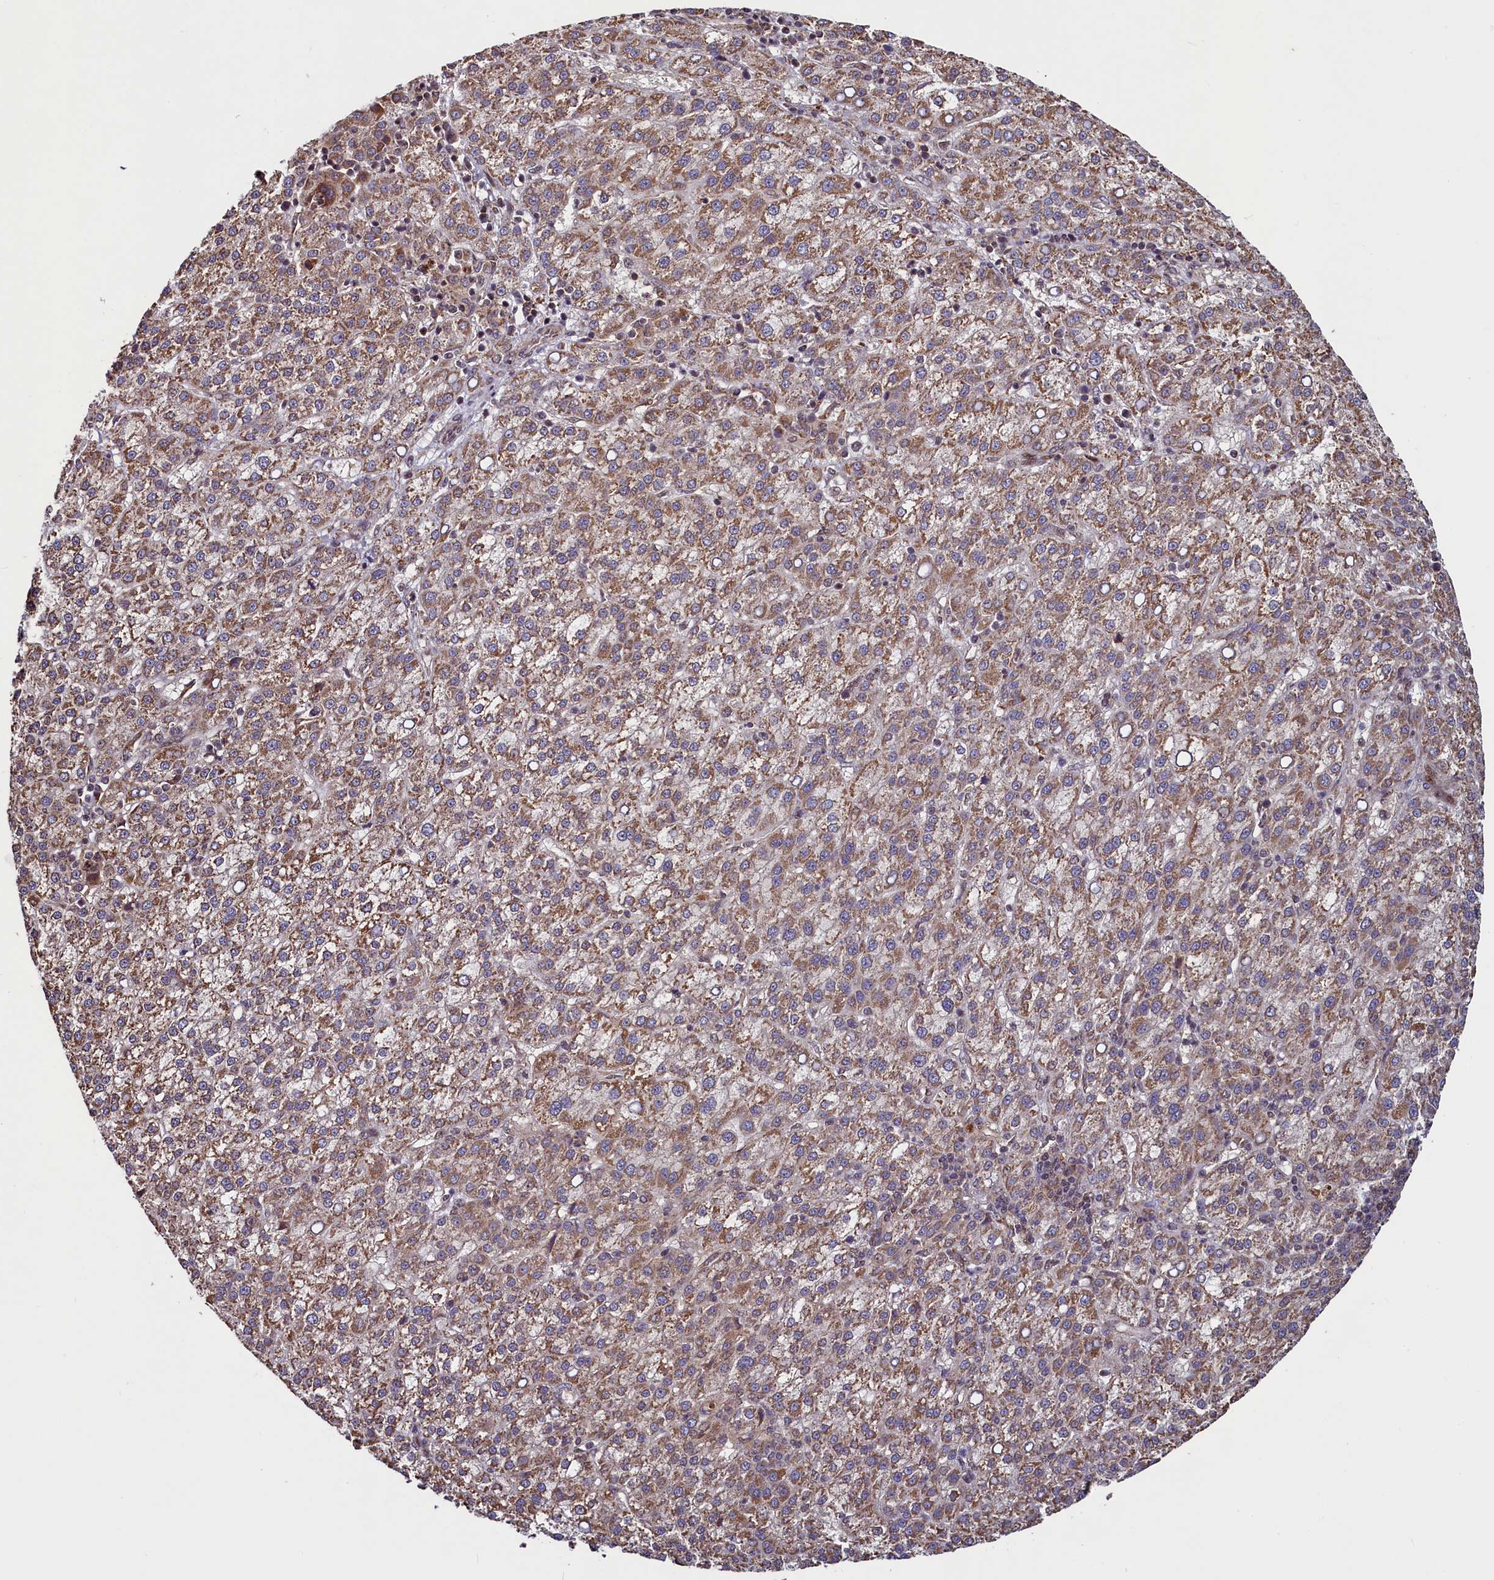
{"staining": {"intensity": "moderate", "quantity": ">75%", "location": "cytoplasmic/membranous"}, "tissue": "liver cancer", "cell_type": "Tumor cells", "image_type": "cancer", "snomed": [{"axis": "morphology", "description": "Carcinoma, Hepatocellular, NOS"}, {"axis": "topography", "description": "Liver"}], "caption": "Liver hepatocellular carcinoma tissue exhibits moderate cytoplasmic/membranous staining in about >75% of tumor cells", "gene": "ZNF577", "patient": {"sex": "female", "age": 58}}